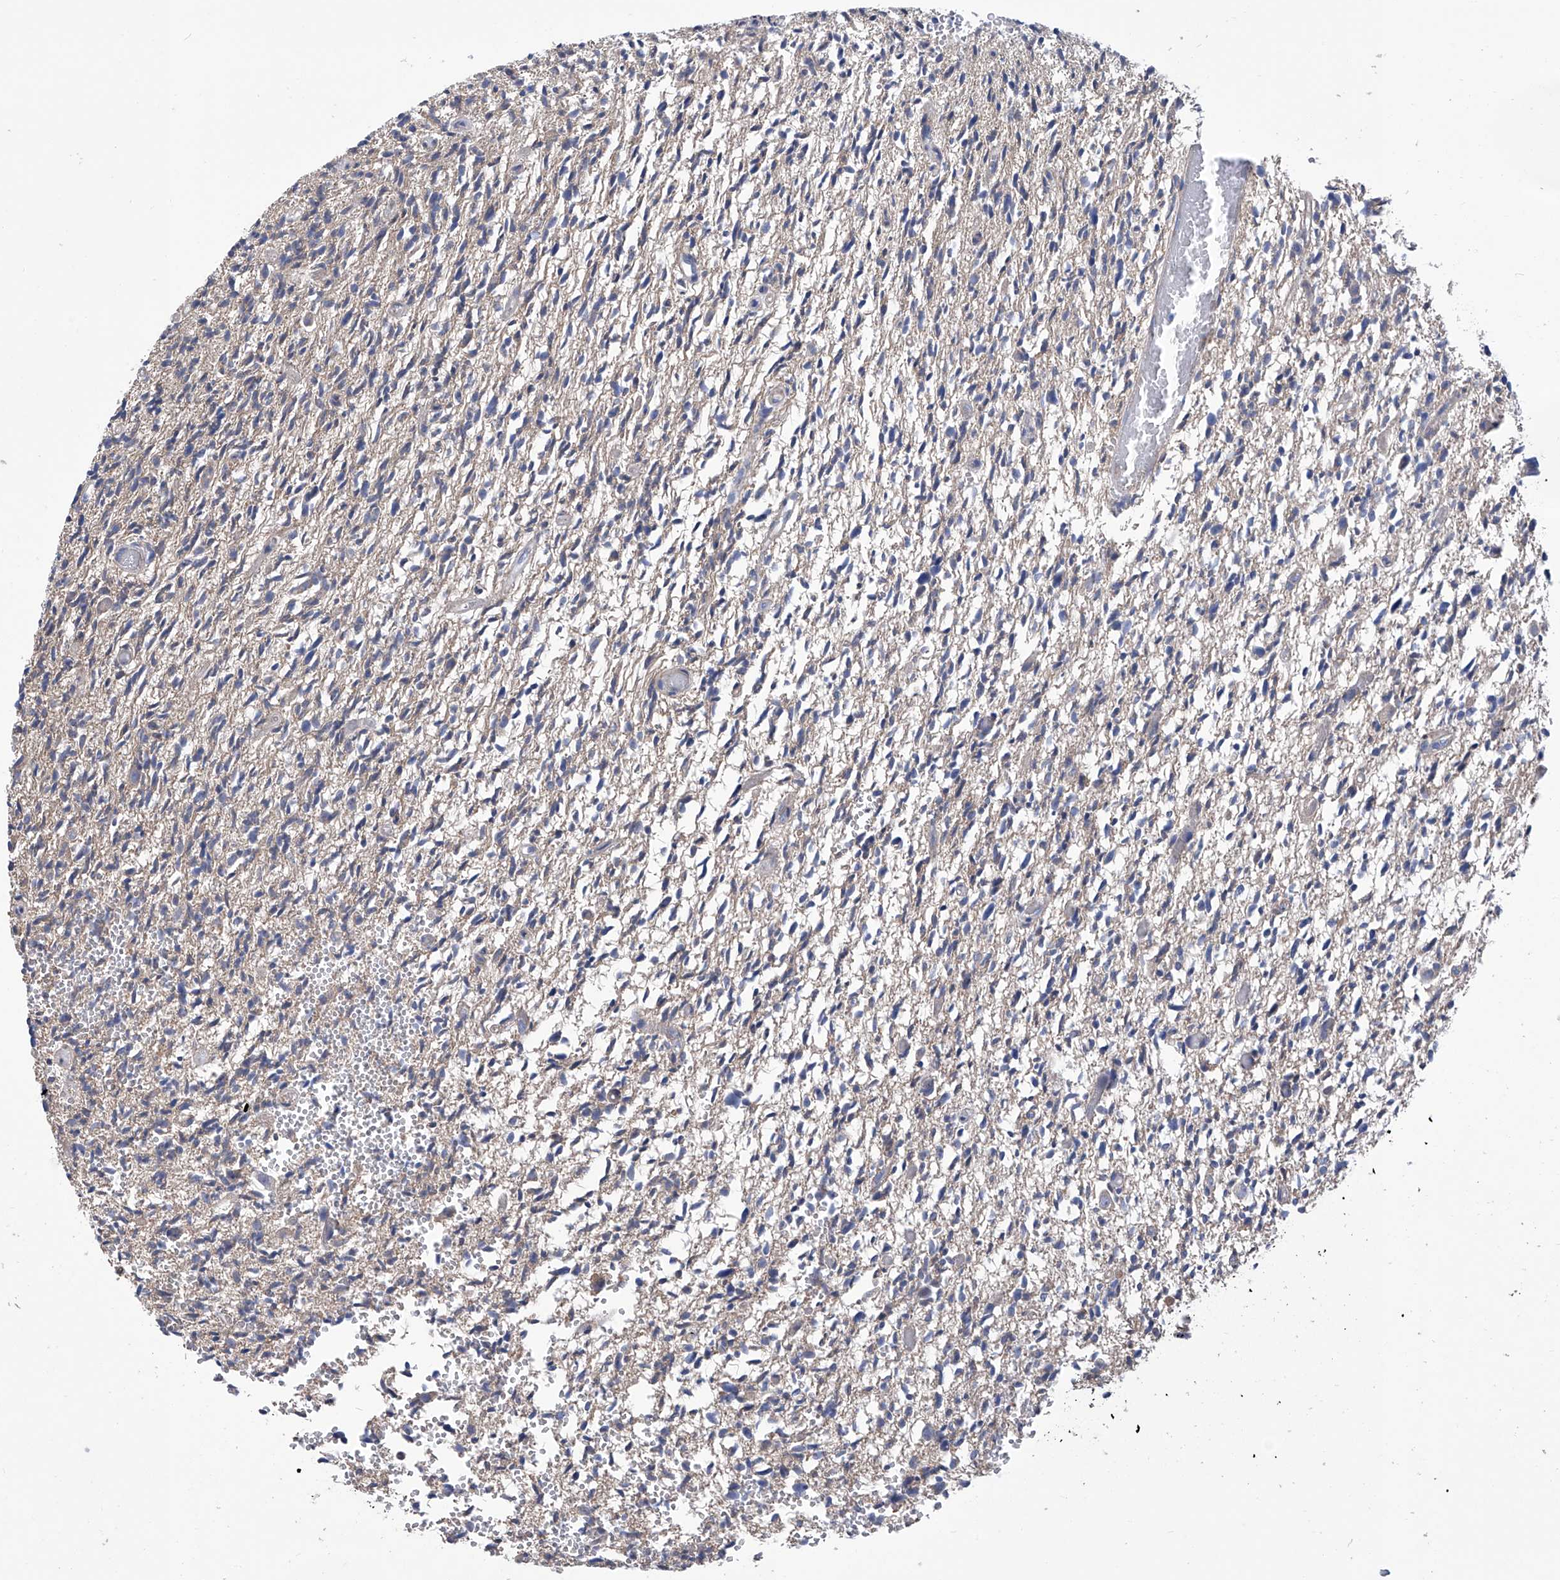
{"staining": {"intensity": "negative", "quantity": "none", "location": "none"}, "tissue": "glioma", "cell_type": "Tumor cells", "image_type": "cancer", "snomed": [{"axis": "morphology", "description": "Glioma, malignant, High grade"}, {"axis": "topography", "description": "Brain"}], "caption": "DAB immunohistochemical staining of human glioma shows no significant staining in tumor cells. (IHC, brightfield microscopy, high magnification).", "gene": "SMS", "patient": {"sex": "female", "age": 57}}